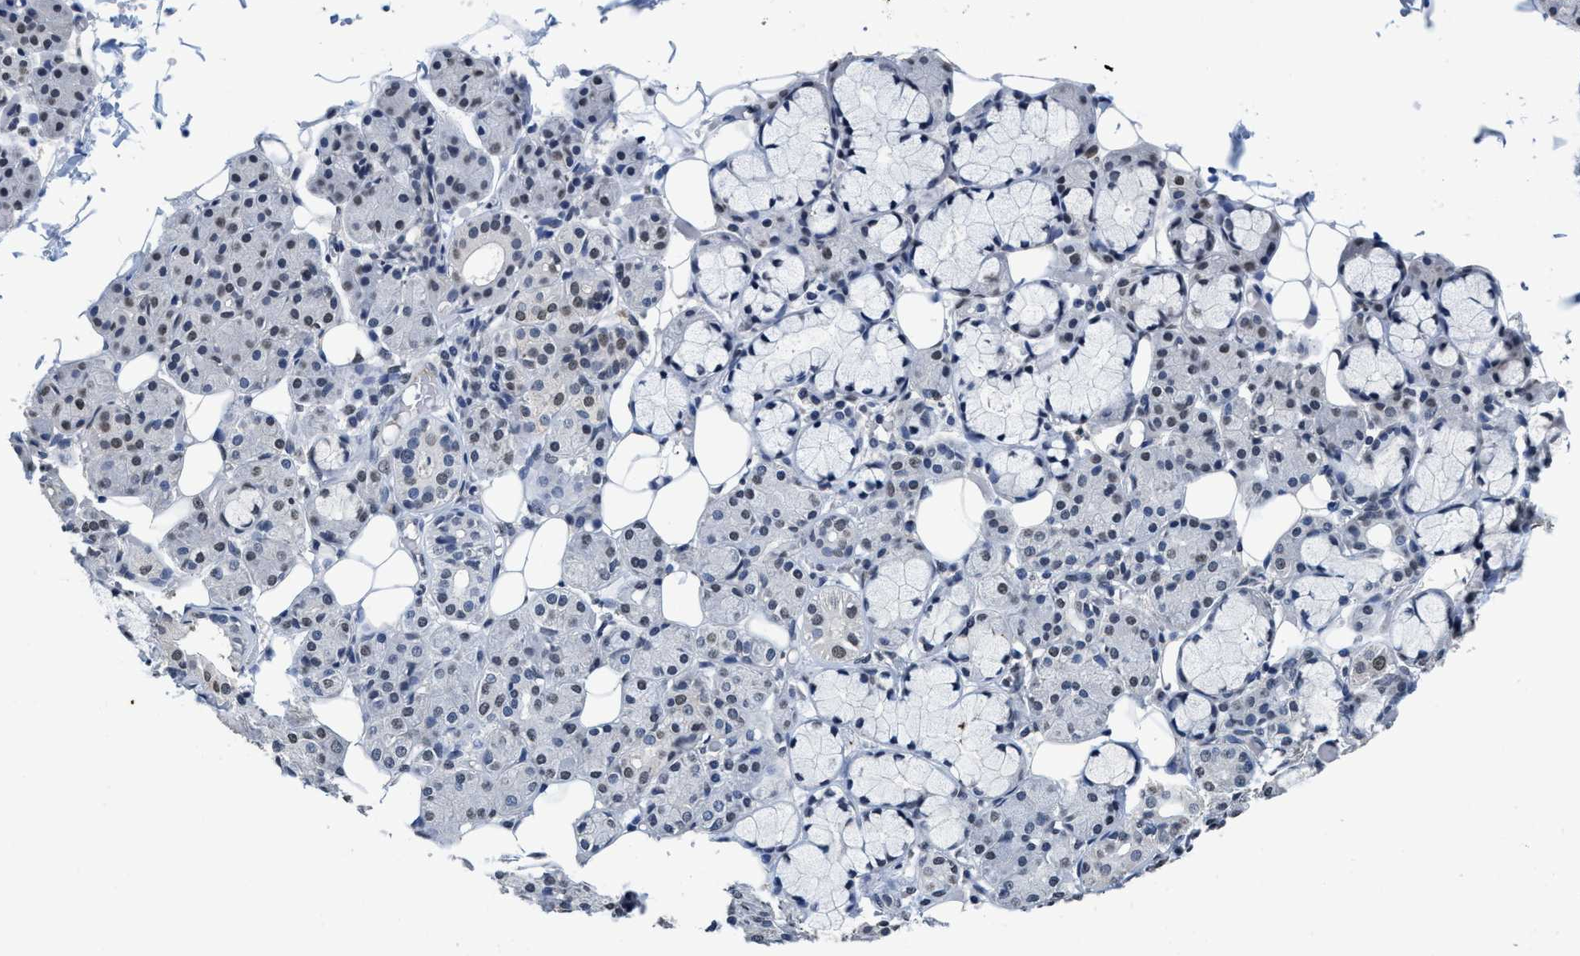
{"staining": {"intensity": "weak", "quantity": "25%-75%", "location": "nuclear"}, "tissue": "salivary gland", "cell_type": "Glandular cells", "image_type": "normal", "snomed": [{"axis": "morphology", "description": "Normal tissue, NOS"}, {"axis": "topography", "description": "Salivary gland"}], "caption": "Brown immunohistochemical staining in normal human salivary gland exhibits weak nuclear expression in approximately 25%-75% of glandular cells. (DAB (3,3'-diaminobenzidine) IHC with brightfield microscopy, high magnification).", "gene": "SUPT16H", "patient": {"sex": "male", "age": 63}}